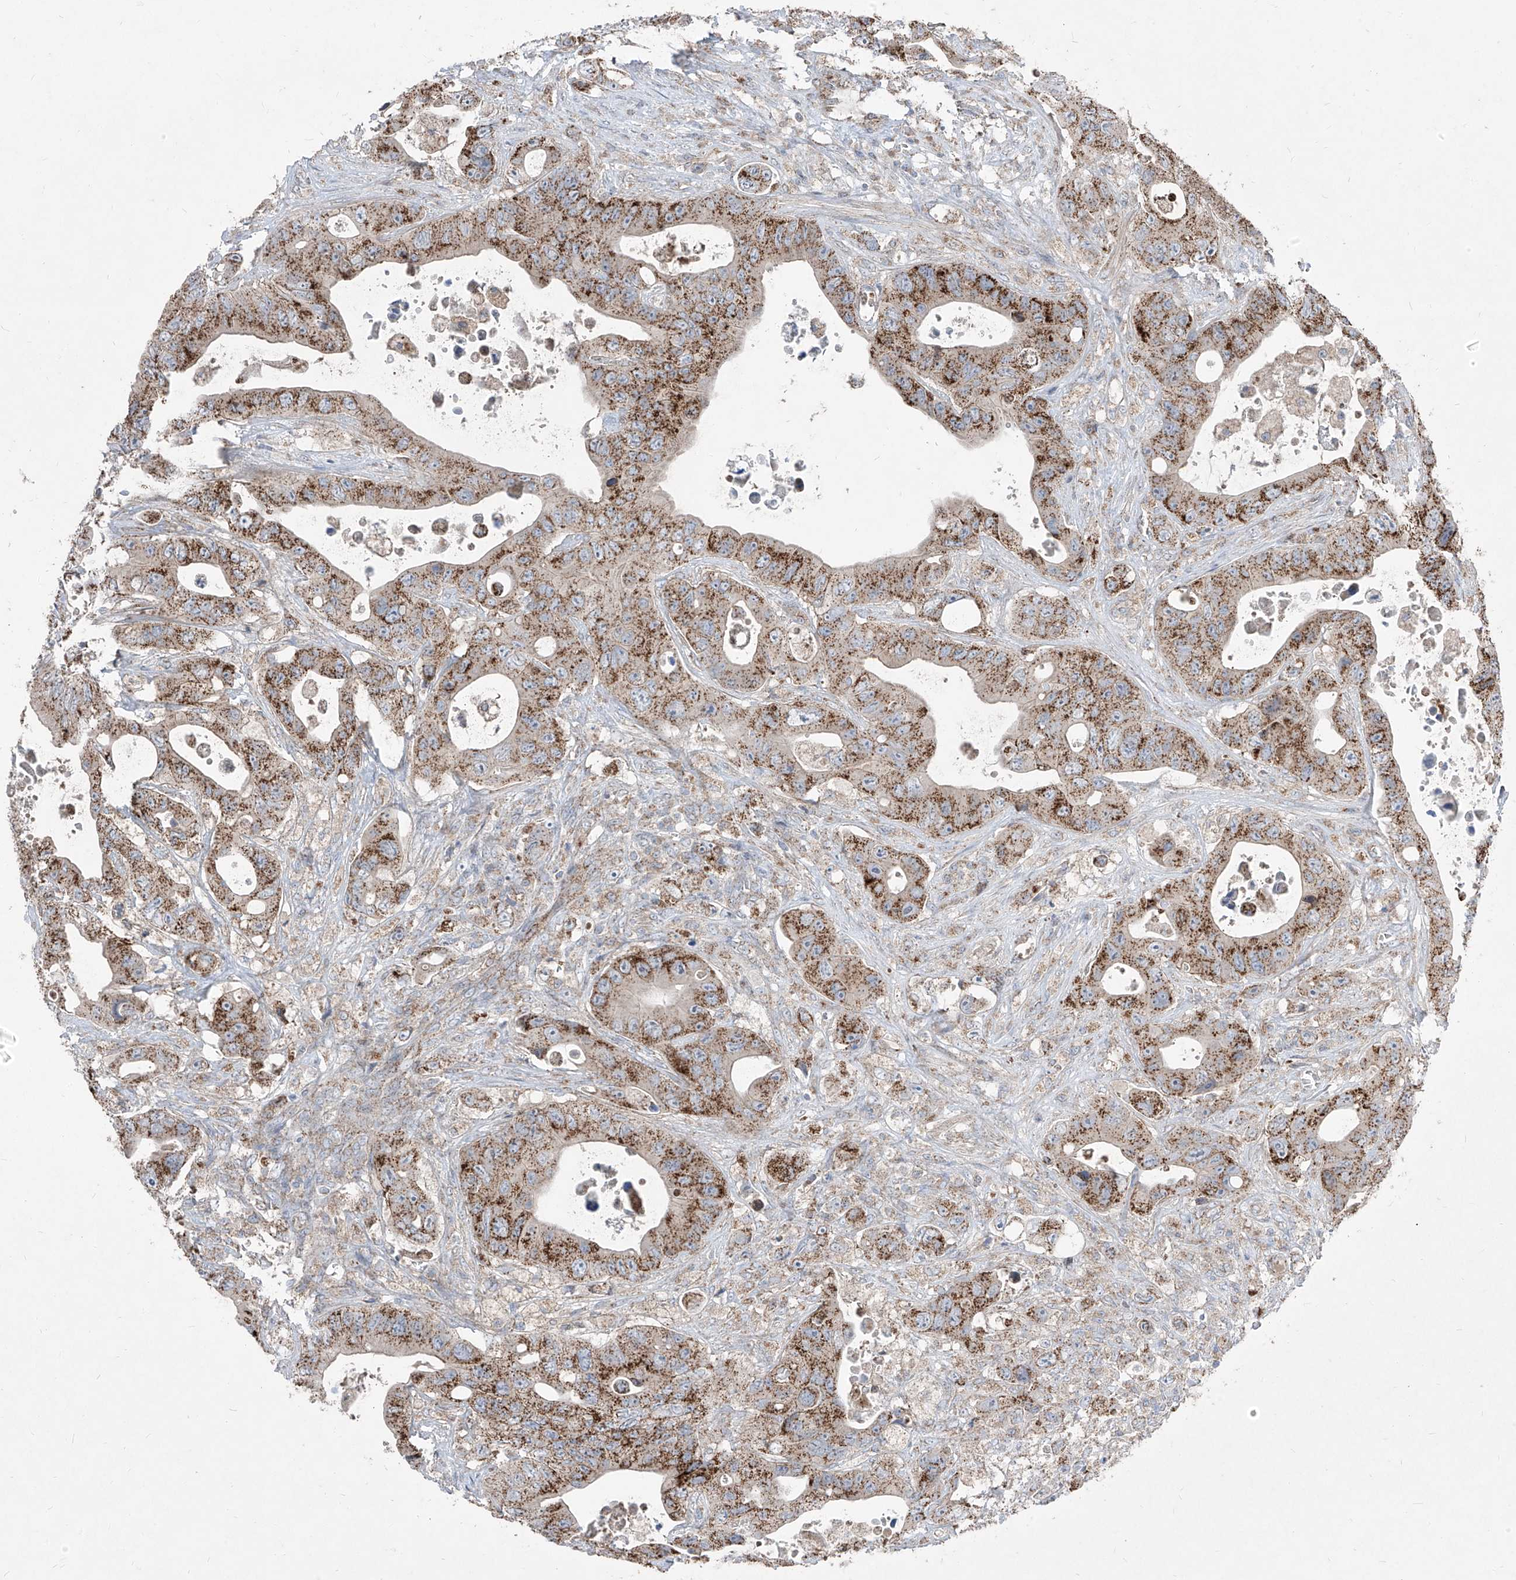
{"staining": {"intensity": "strong", "quantity": ">75%", "location": "cytoplasmic/membranous"}, "tissue": "colorectal cancer", "cell_type": "Tumor cells", "image_type": "cancer", "snomed": [{"axis": "morphology", "description": "Adenocarcinoma, NOS"}, {"axis": "topography", "description": "Colon"}], "caption": "Immunohistochemistry micrograph of human colorectal cancer (adenocarcinoma) stained for a protein (brown), which reveals high levels of strong cytoplasmic/membranous positivity in approximately >75% of tumor cells.", "gene": "ABCD3", "patient": {"sex": "female", "age": 46}}